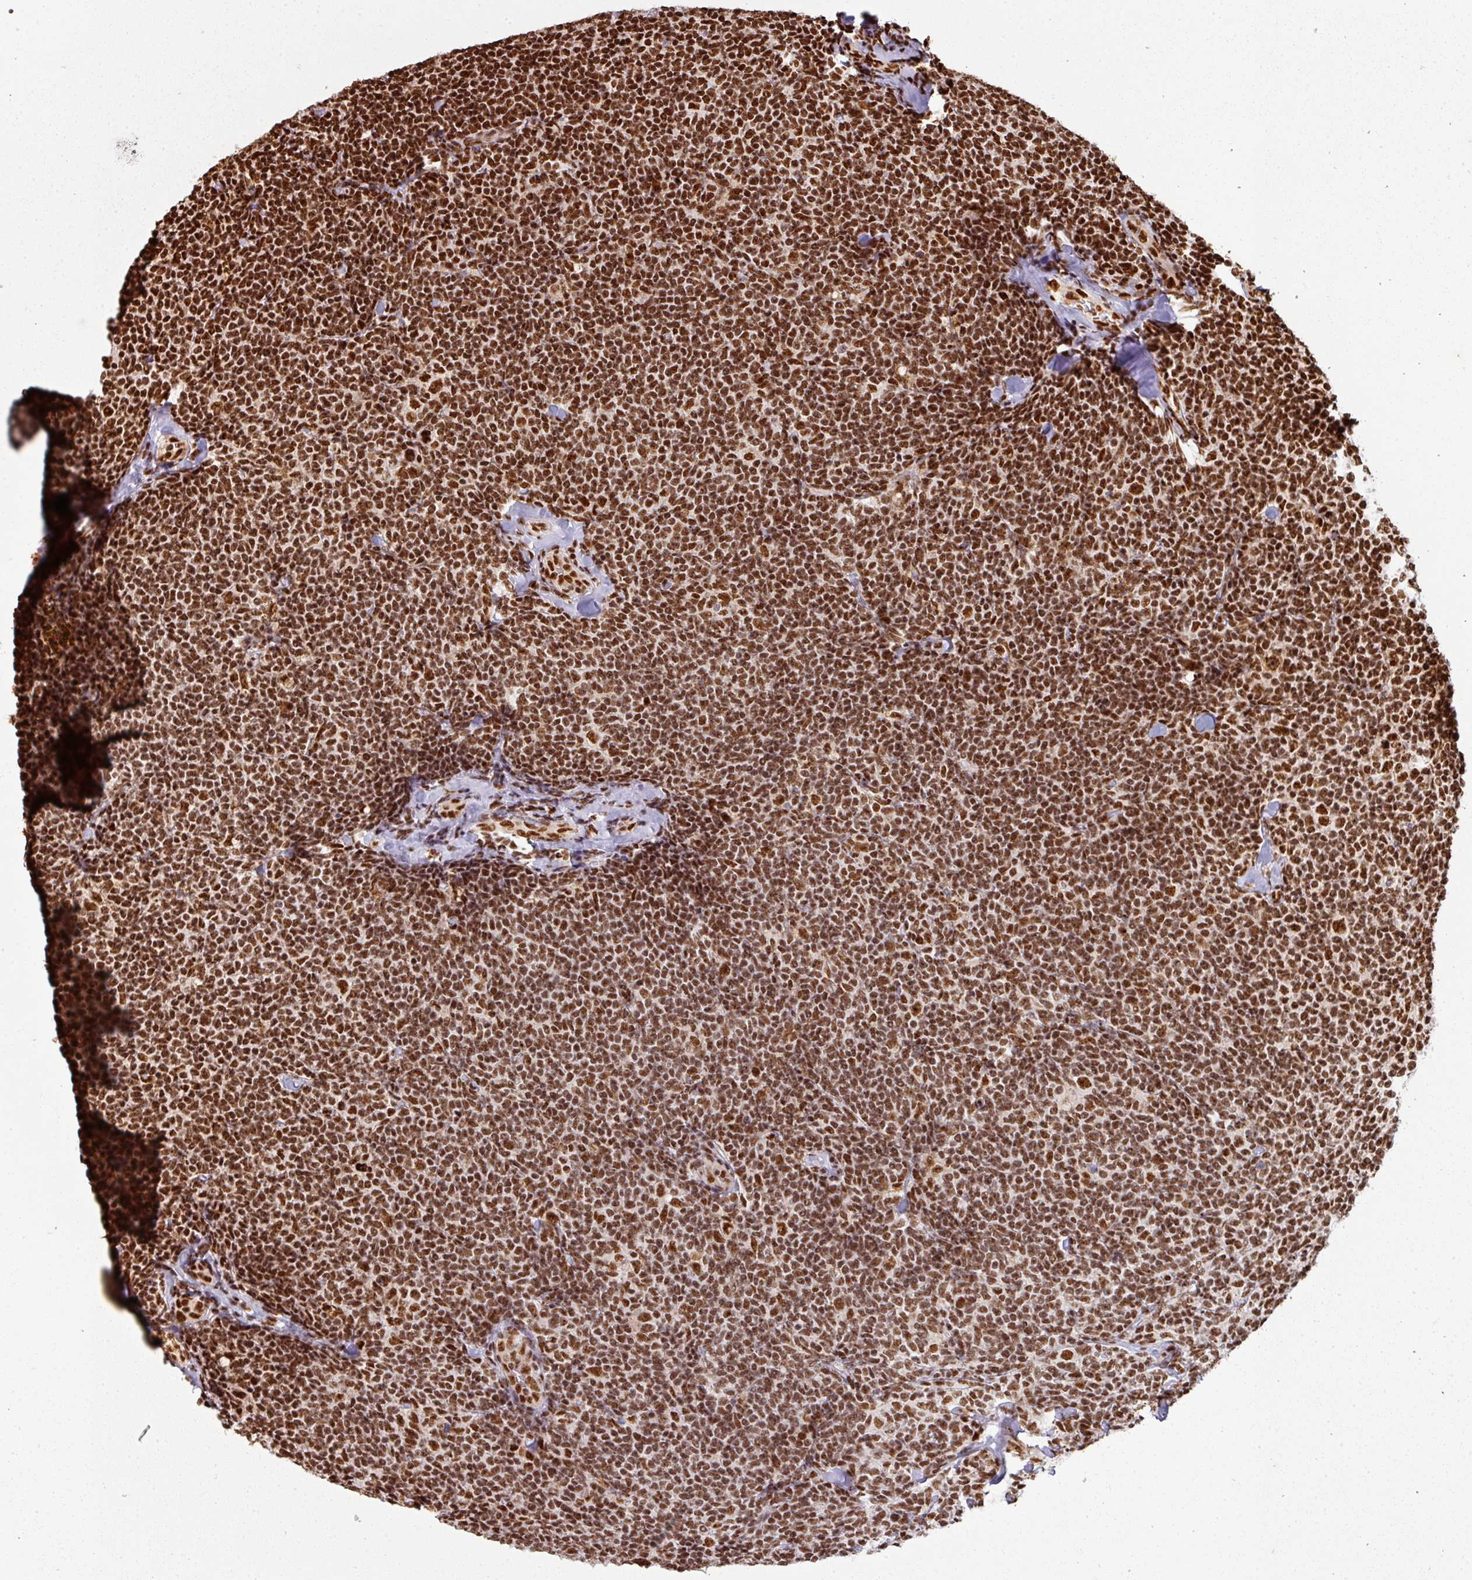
{"staining": {"intensity": "strong", "quantity": ">75%", "location": "nuclear"}, "tissue": "lymphoma", "cell_type": "Tumor cells", "image_type": "cancer", "snomed": [{"axis": "morphology", "description": "Malignant lymphoma, non-Hodgkin's type, Low grade"}, {"axis": "topography", "description": "Lymph node"}], "caption": "Lymphoma was stained to show a protein in brown. There is high levels of strong nuclear expression in approximately >75% of tumor cells.", "gene": "SIK3", "patient": {"sex": "female", "age": 56}}